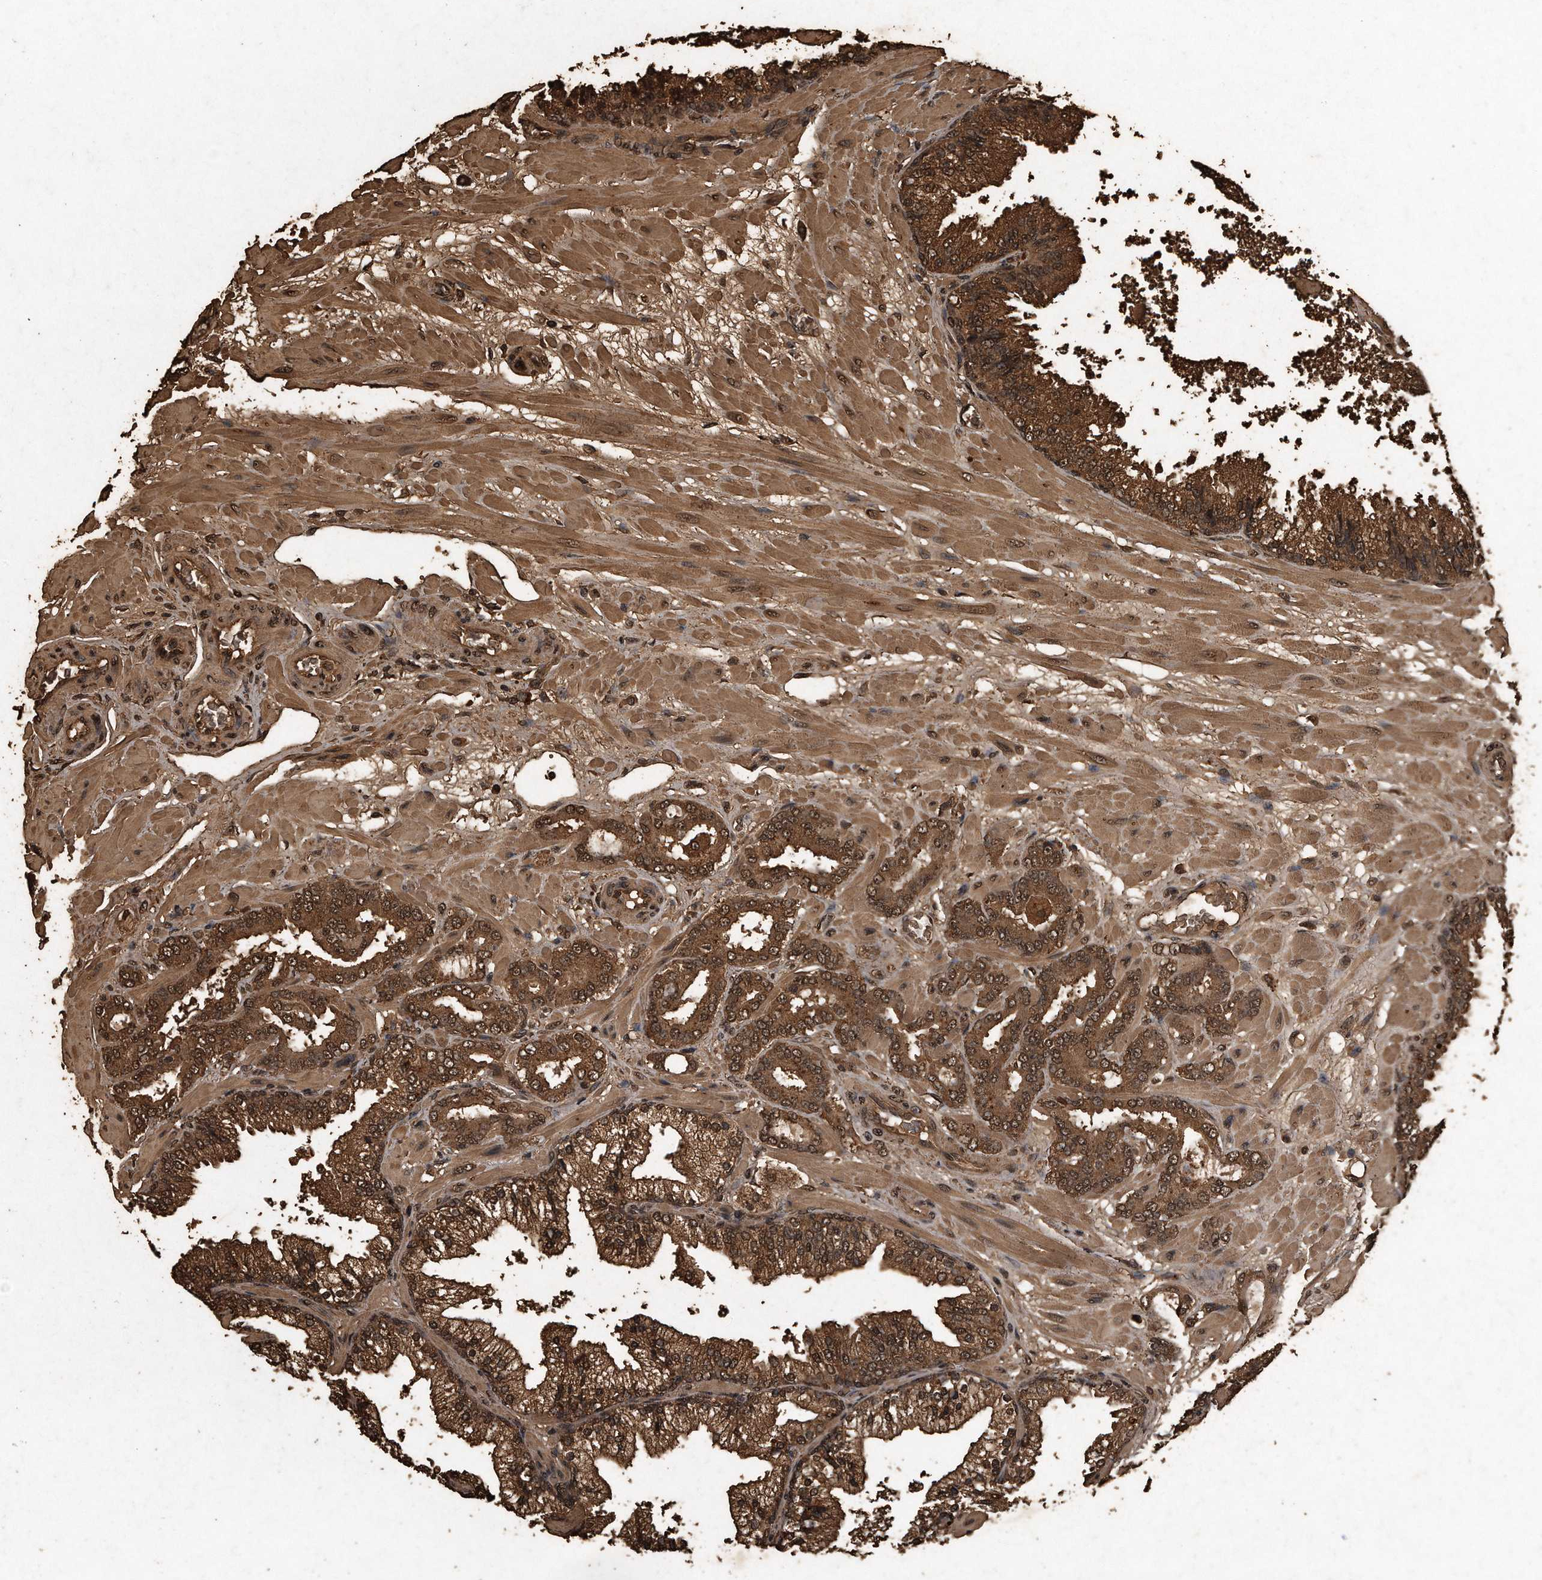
{"staining": {"intensity": "moderate", "quantity": ">75%", "location": "cytoplasmic/membranous,nuclear"}, "tissue": "prostate cancer", "cell_type": "Tumor cells", "image_type": "cancer", "snomed": [{"axis": "morphology", "description": "Adenocarcinoma, Low grade"}, {"axis": "topography", "description": "Prostate"}], "caption": "Immunohistochemical staining of human prostate cancer (adenocarcinoma (low-grade)) reveals medium levels of moderate cytoplasmic/membranous and nuclear protein positivity in approximately >75% of tumor cells. The staining was performed using DAB (3,3'-diaminobenzidine), with brown indicating positive protein expression. Nuclei are stained blue with hematoxylin.", "gene": "CFLAR", "patient": {"sex": "male", "age": 63}}